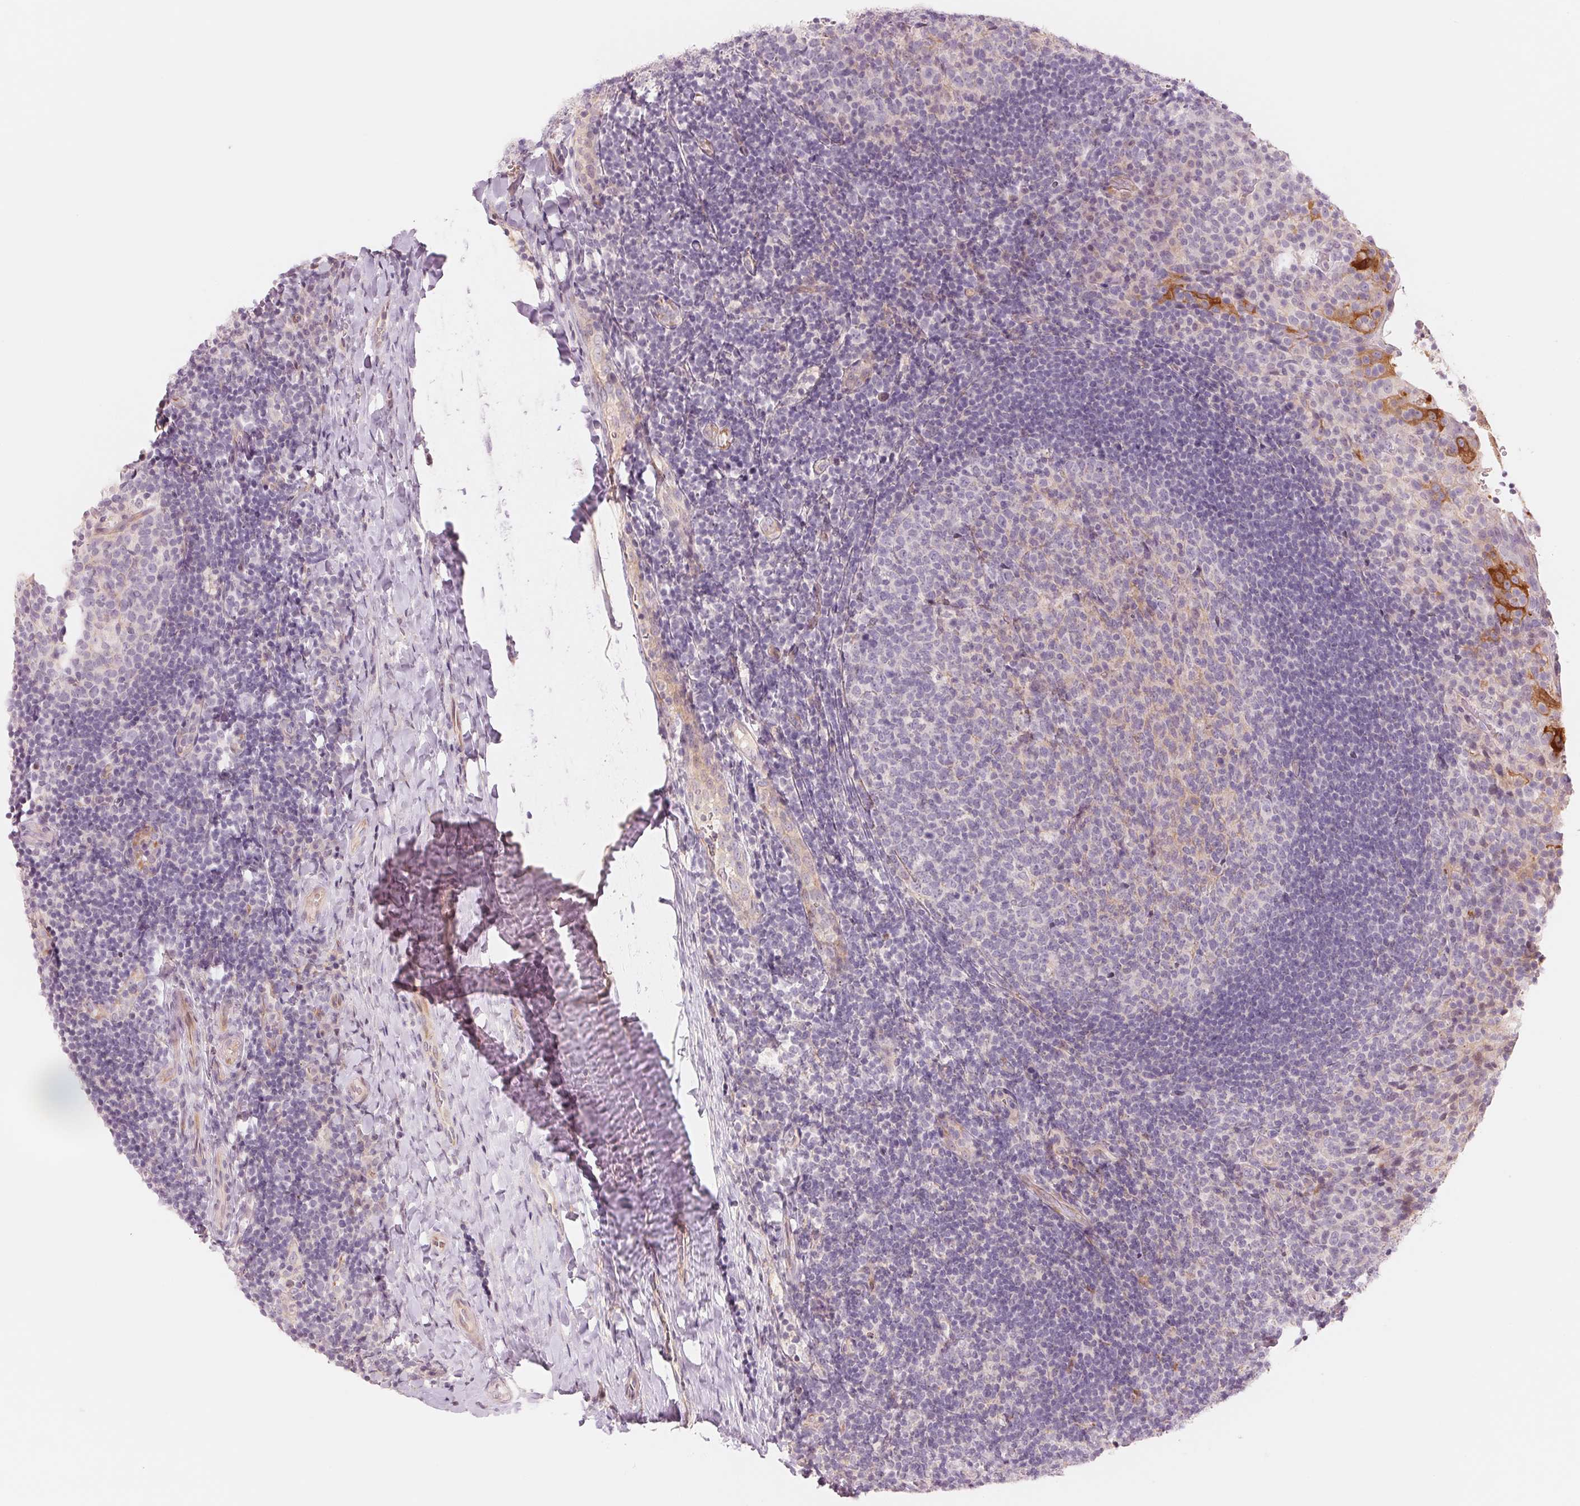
{"staining": {"intensity": "negative", "quantity": "none", "location": "none"}, "tissue": "tonsil", "cell_type": "Germinal center cells", "image_type": "normal", "snomed": [{"axis": "morphology", "description": "Normal tissue, NOS"}, {"axis": "topography", "description": "Tonsil"}], "caption": "The immunohistochemistry histopathology image has no significant staining in germinal center cells of tonsil. (Stains: DAB (3,3'-diaminobenzidine) immunohistochemistry with hematoxylin counter stain, Microscopy: brightfield microscopy at high magnification).", "gene": "SLC17A4", "patient": {"sex": "female", "age": 10}}